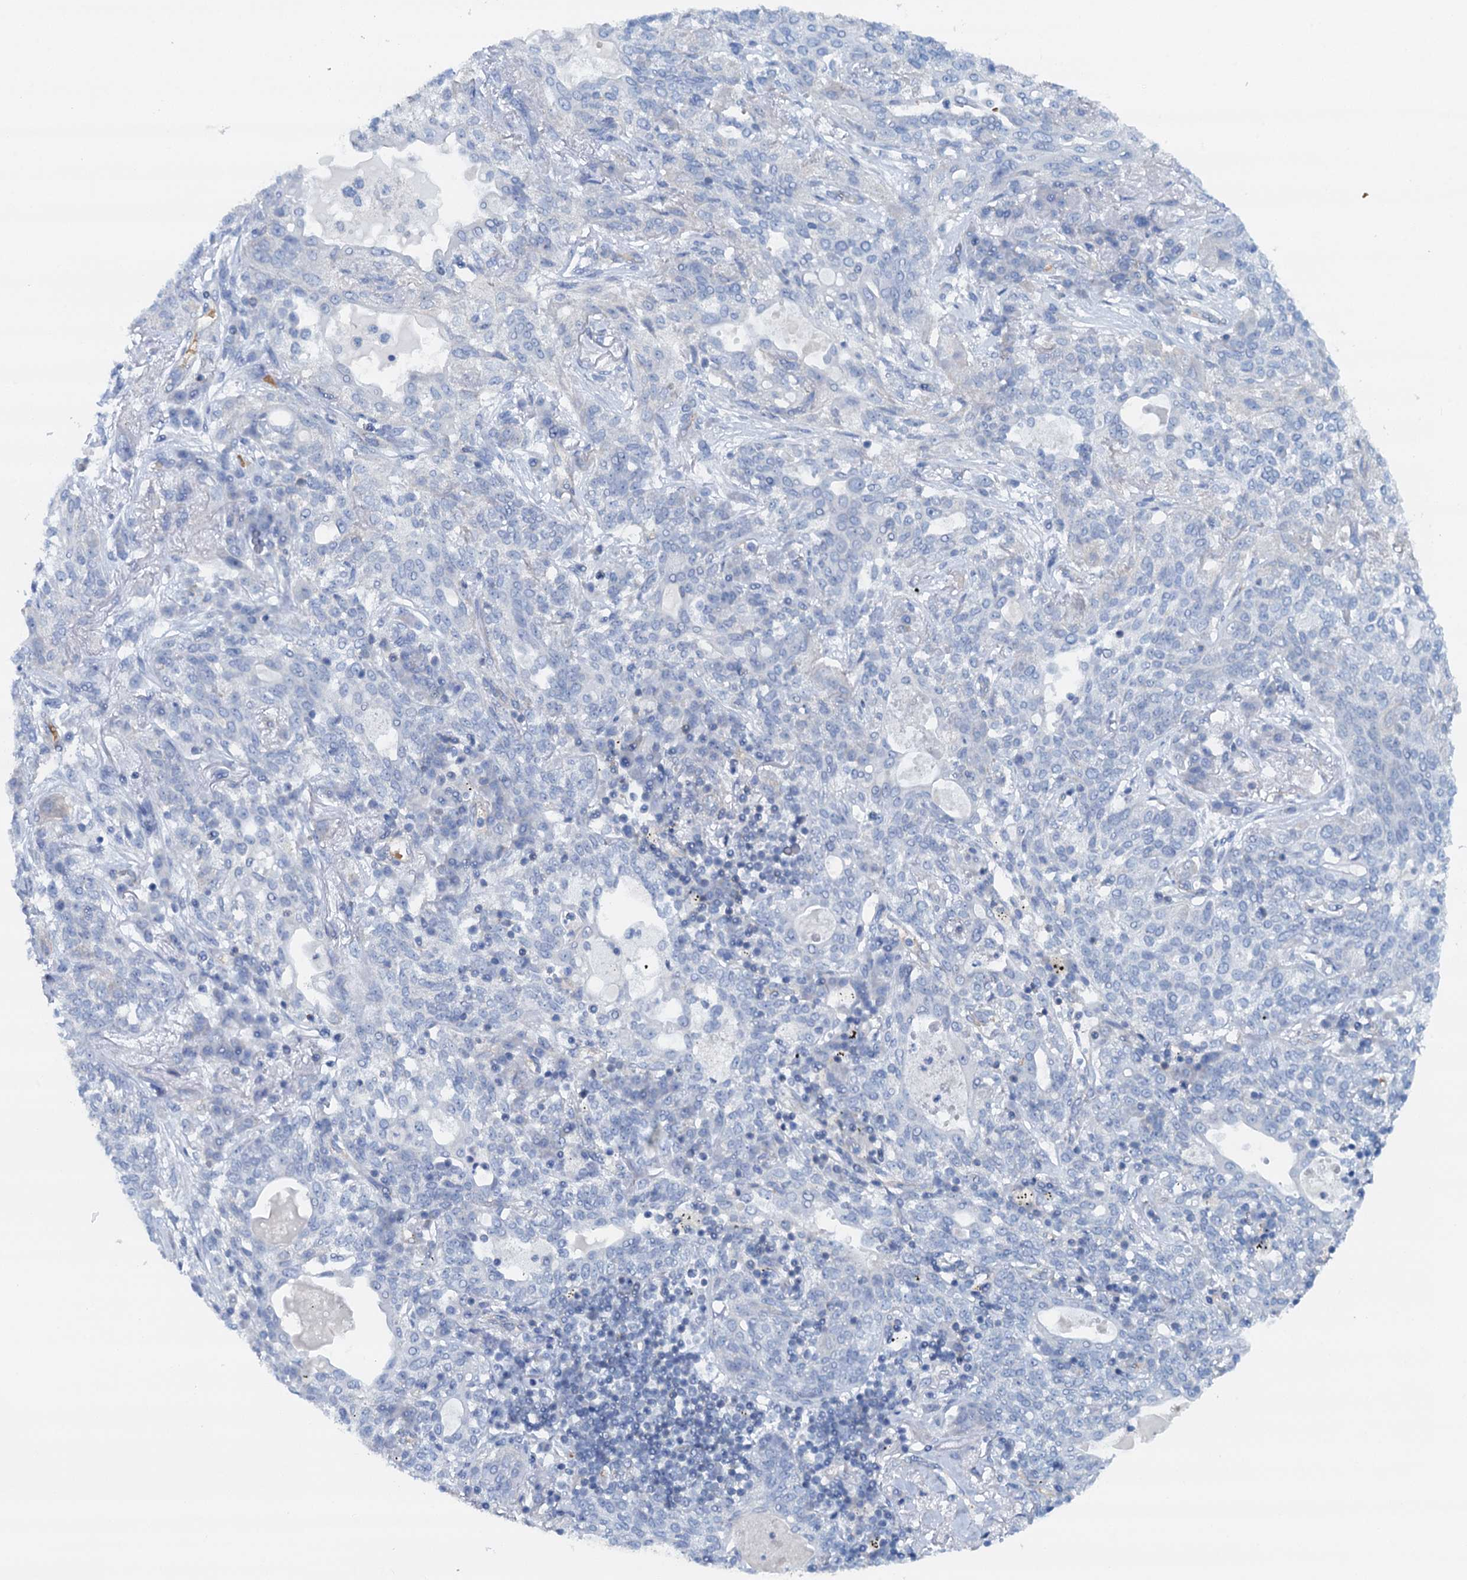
{"staining": {"intensity": "negative", "quantity": "none", "location": "none"}, "tissue": "lung cancer", "cell_type": "Tumor cells", "image_type": "cancer", "snomed": [{"axis": "morphology", "description": "Squamous cell carcinoma, NOS"}, {"axis": "topography", "description": "Lung"}], "caption": "Human lung cancer (squamous cell carcinoma) stained for a protein using IHC demonstrates no positivity in tumor cells.", "gene": "ROGDI", "patient": {"sex": "female", "age": 70}}